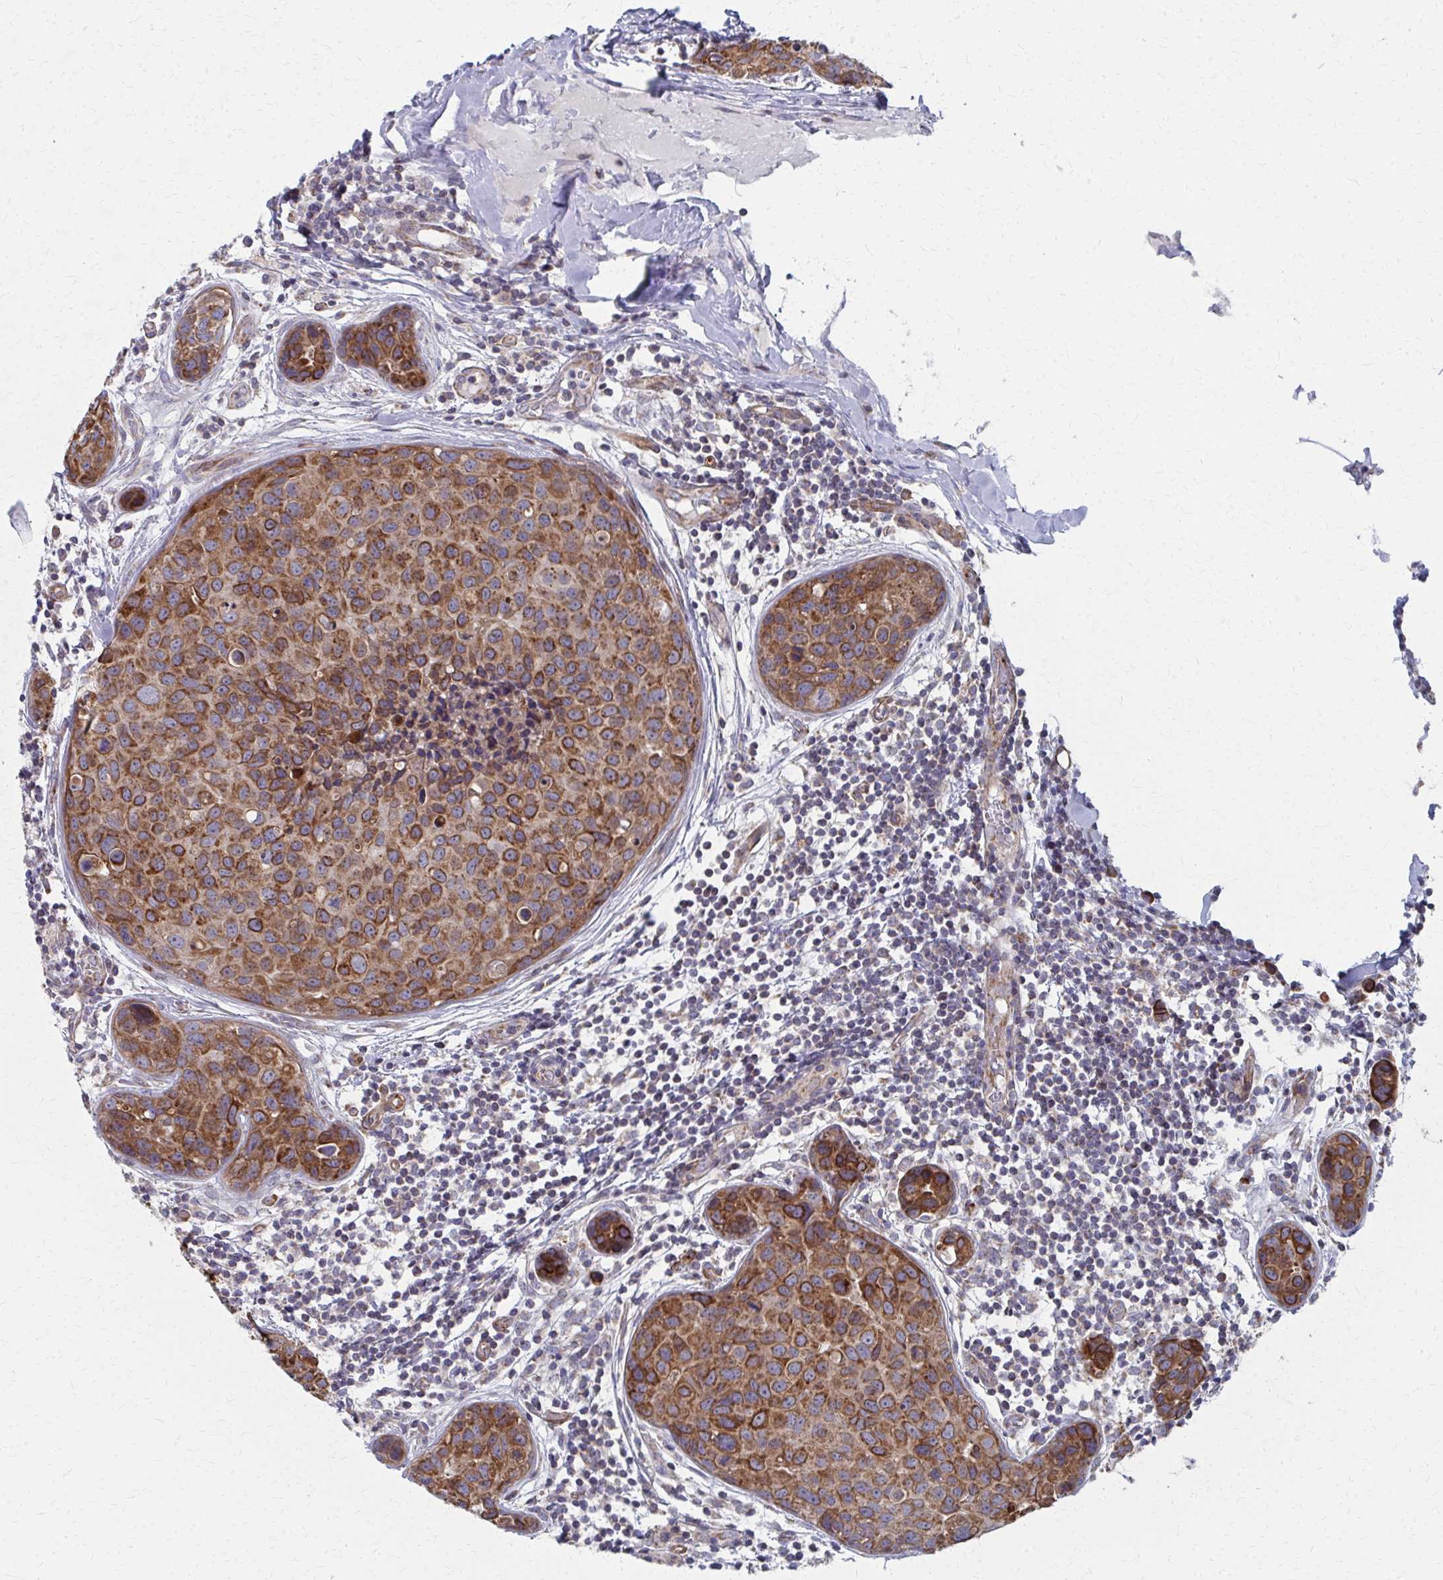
{"staining": {"intensity": "moderate", "quantity": ">75%", "location": "cytoplasmic/membranous"}, "tissue": "breast cancer", "cell_type": "Tumor cells", "image_type": "cancer", "snomed": [{"axis": "morphology", "description": "Duct carcinoma"}, {"axis": "topography", "description": "Breast"}], "caption": "Approximately >75% of tumor cells in human breast intraductal carcinoma exhibit moderate cytoplasmic/membranous protein expression as visualized by brown immunohistochemical staining.", "gene": "FAHD1", "patient": {"sex": "female", "age": 24}}